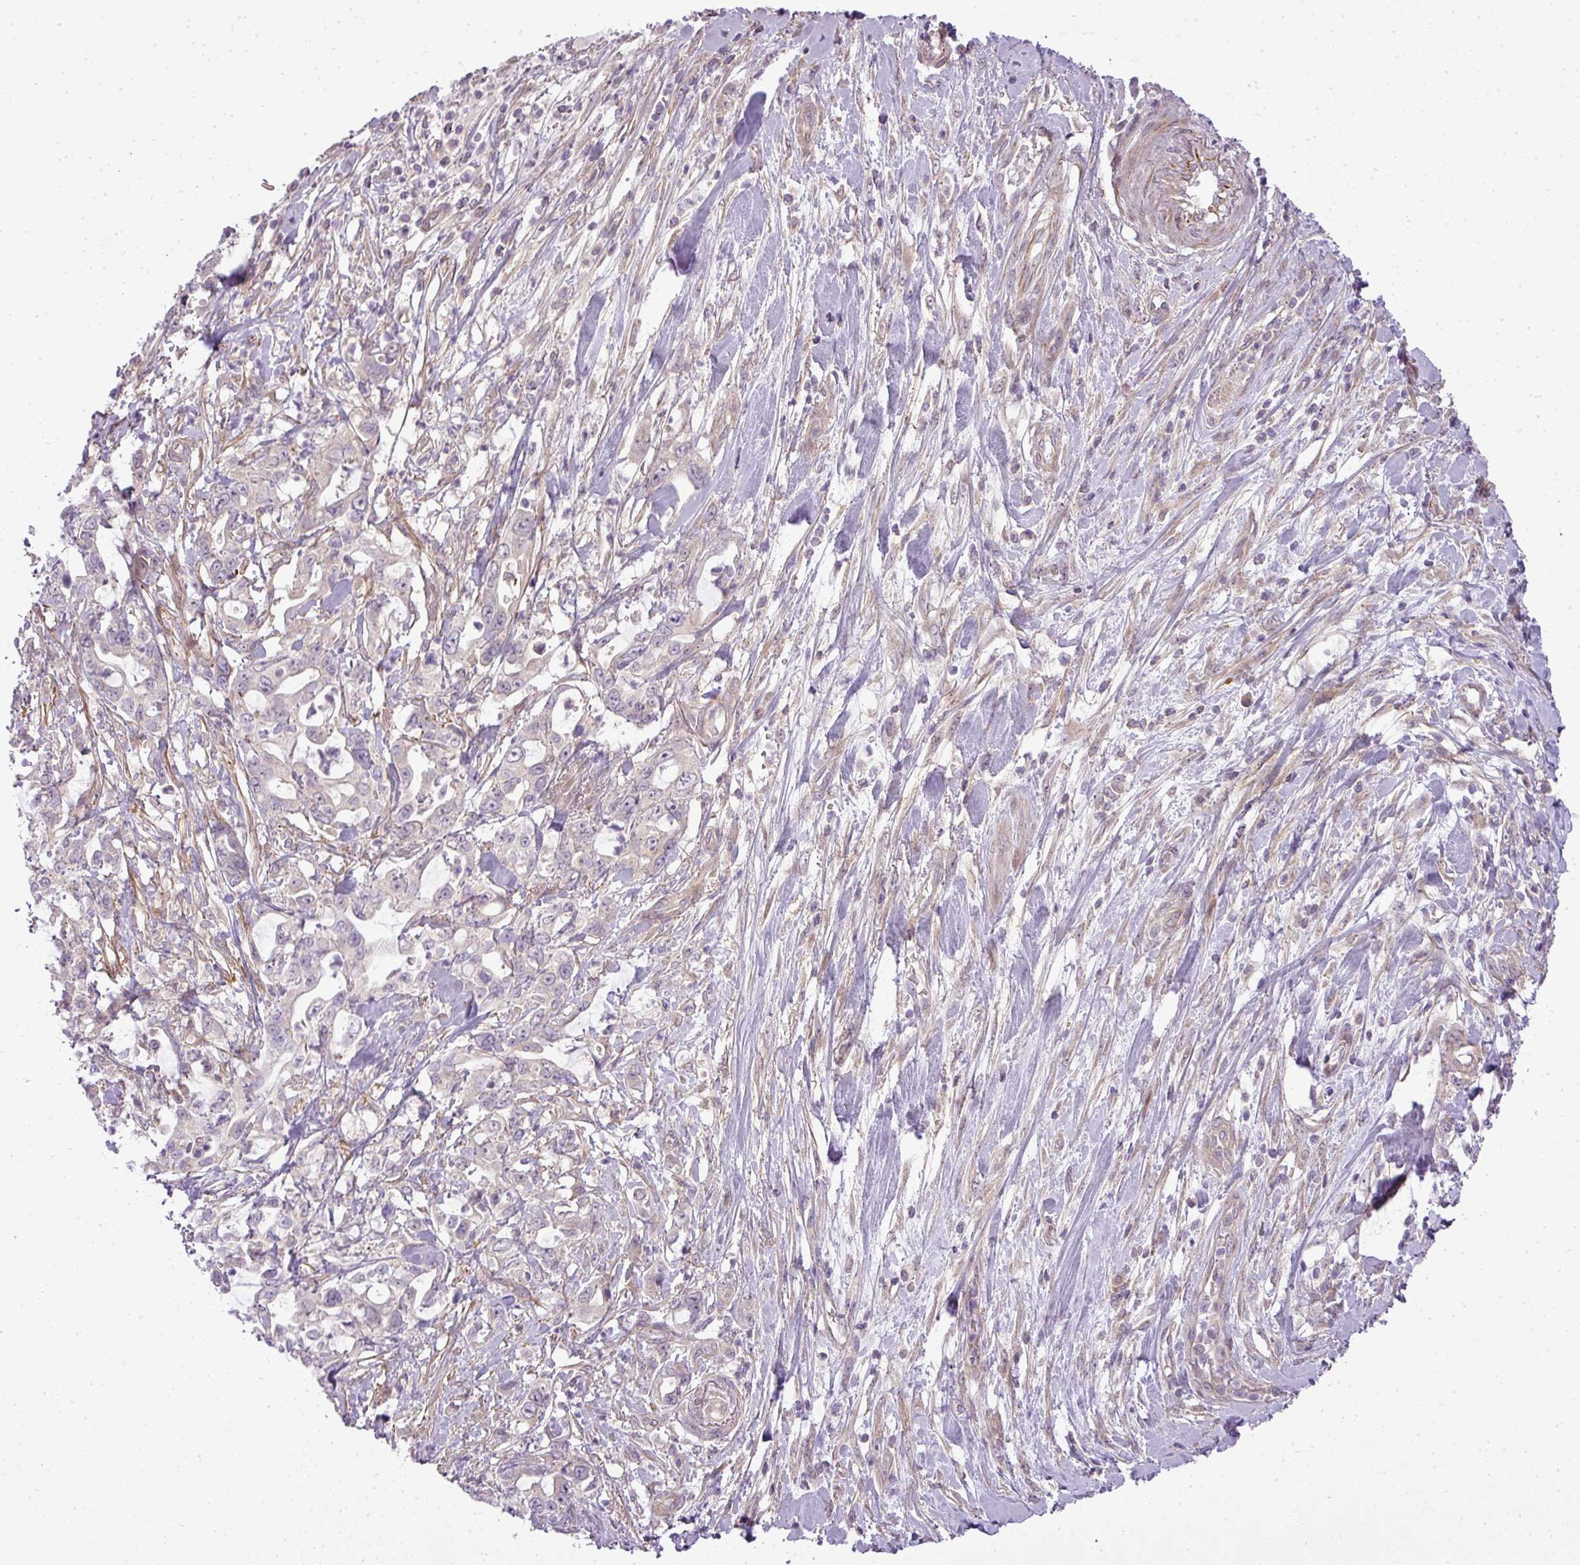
{"staining": {"intensity": "negative", "quantity": "none", "location": "none"}, "tissue": "pancreatic cancer", "cell_type": "Tumor cells", "image_type": "cancer", "snomed": [{"axis": "morphology", "description": "Adenocarcinoma, NOS"}, {"axis": "topography", "description": "Pancreas"}], "caption": "A photomicrograph of pancreatic cancer (adenocarcinoma) stained for a protein demonstrates no brown staining in tumor cells. (DAB (3,3'-diaminobenzidine) immunohistochemistry, high magnification).", "gene": "ZDHHC1", "patient": {"sex": "female", "age": 61}}